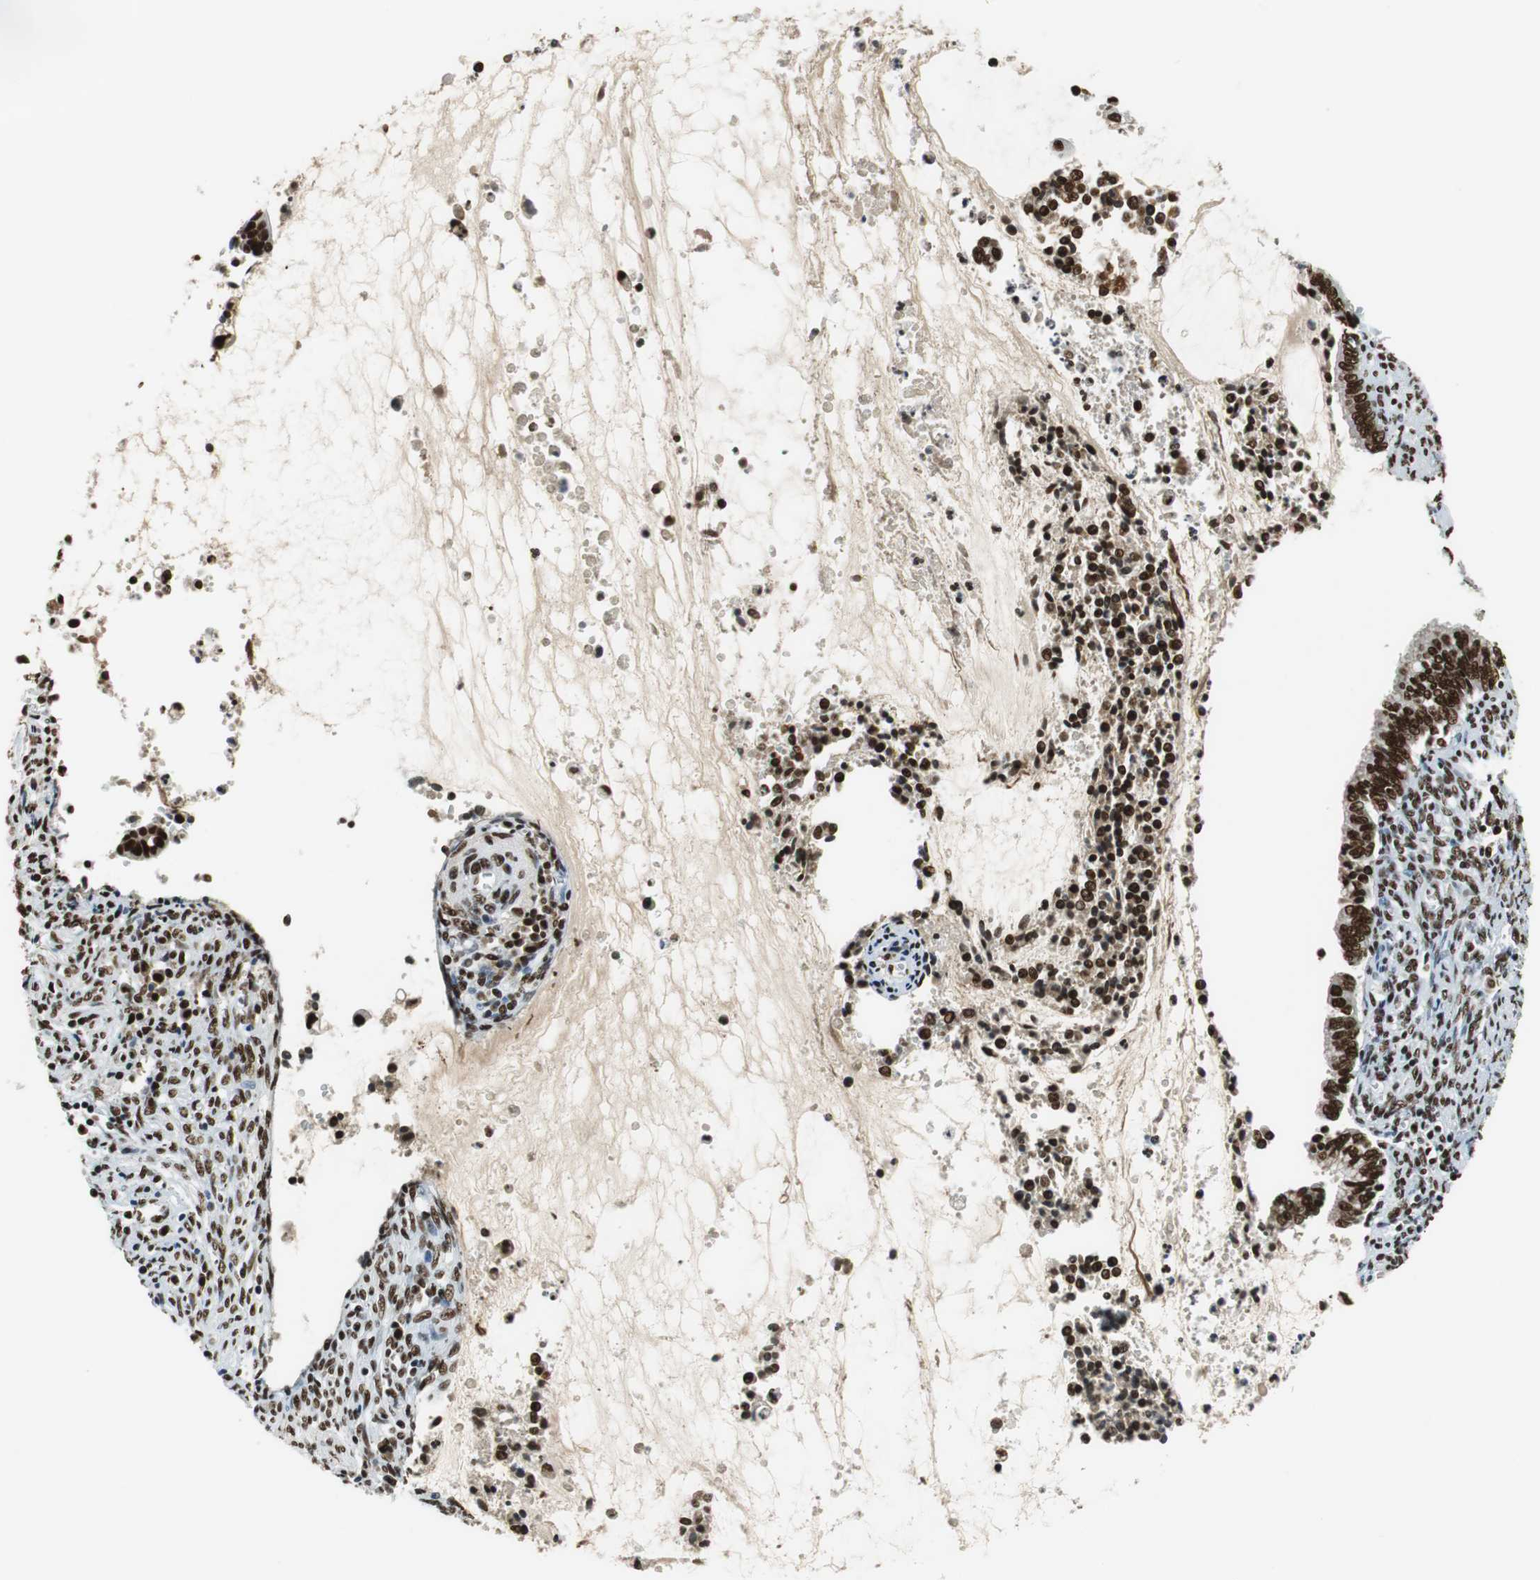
{"staining": {"intensity": "strong", "quantity": ">75%", "location": "nuclear"}, "tissue": "cervical cancer", "cell_type": "Tumor cells", "image_type": "cancer", "snomed": [{"axis": "morphology", "description": "Adenocarcinoma, NOS"}, {"axis": "topography", "description": "Cervix"}], "caption": "Immunohistochemistry (IHC) micrograph of adenocarcinoma (cervical) stained for a protein (brown), which exhibits high levels of strong nuclear positivity in about >75% of tumor cells.", "gene": "PRKDC", "patient": {"sex": "female", "age": 44}}